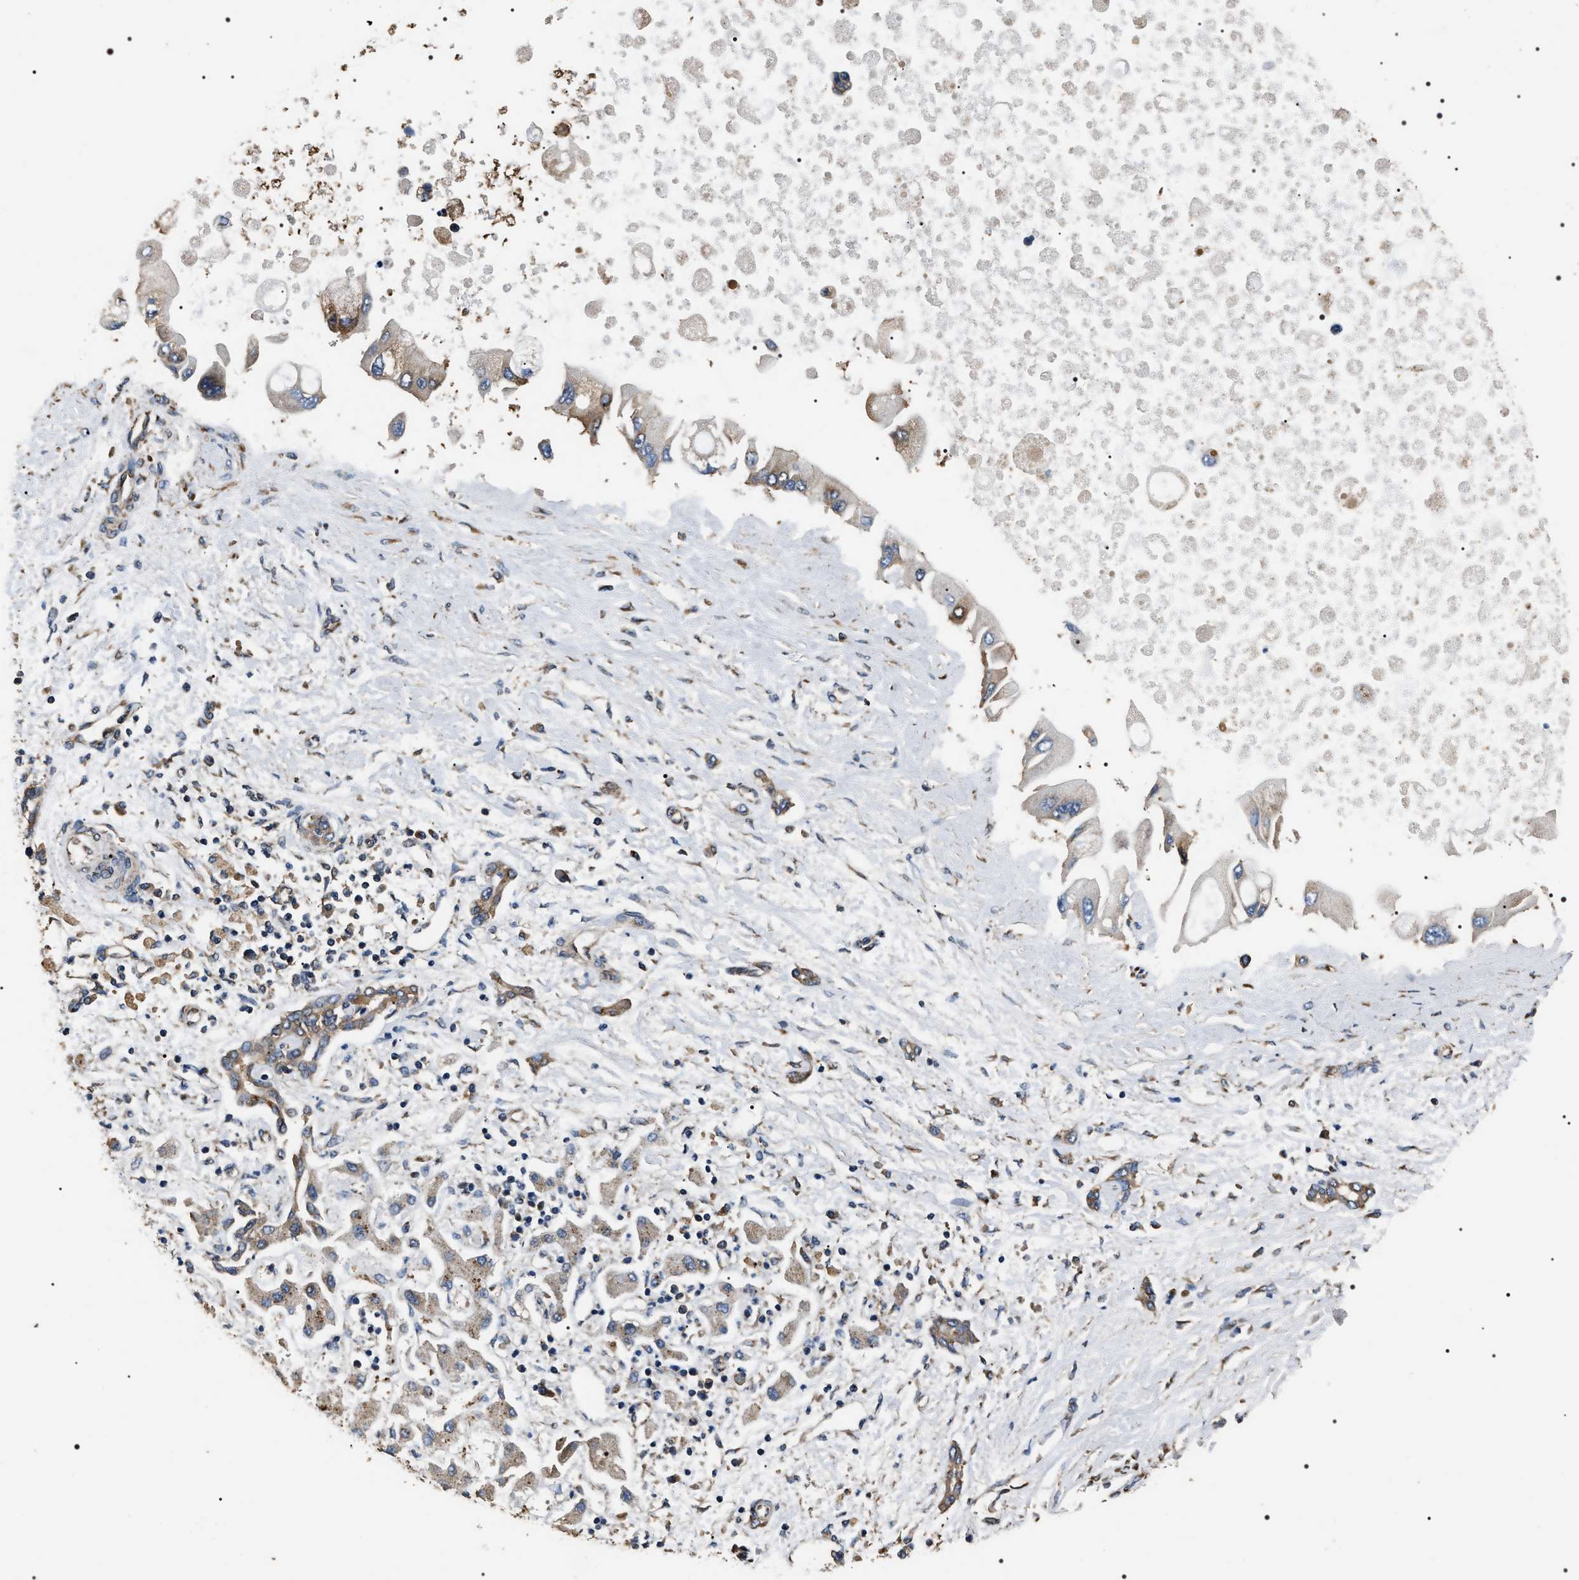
{"staining": {"intensity": "moderate", "quantity": "<25%", "location": "cytoplasmic/membranous"}, "tissue": "liver cancer", "cell_type": "Tumor cells", "image_type": "cancer", "snomed": [{"axis": "morphology", "description": "Cholangiocarcinoma"}, {"axis": "topography", "description": "Liver"}], "caption": "The immunohistochemical stain labels moderate cytoplasmic/membranous expression in tumor cells of liver cancer tissue.", "gene": "KTN1", "patient": {"sex": "male", "age": 50}}